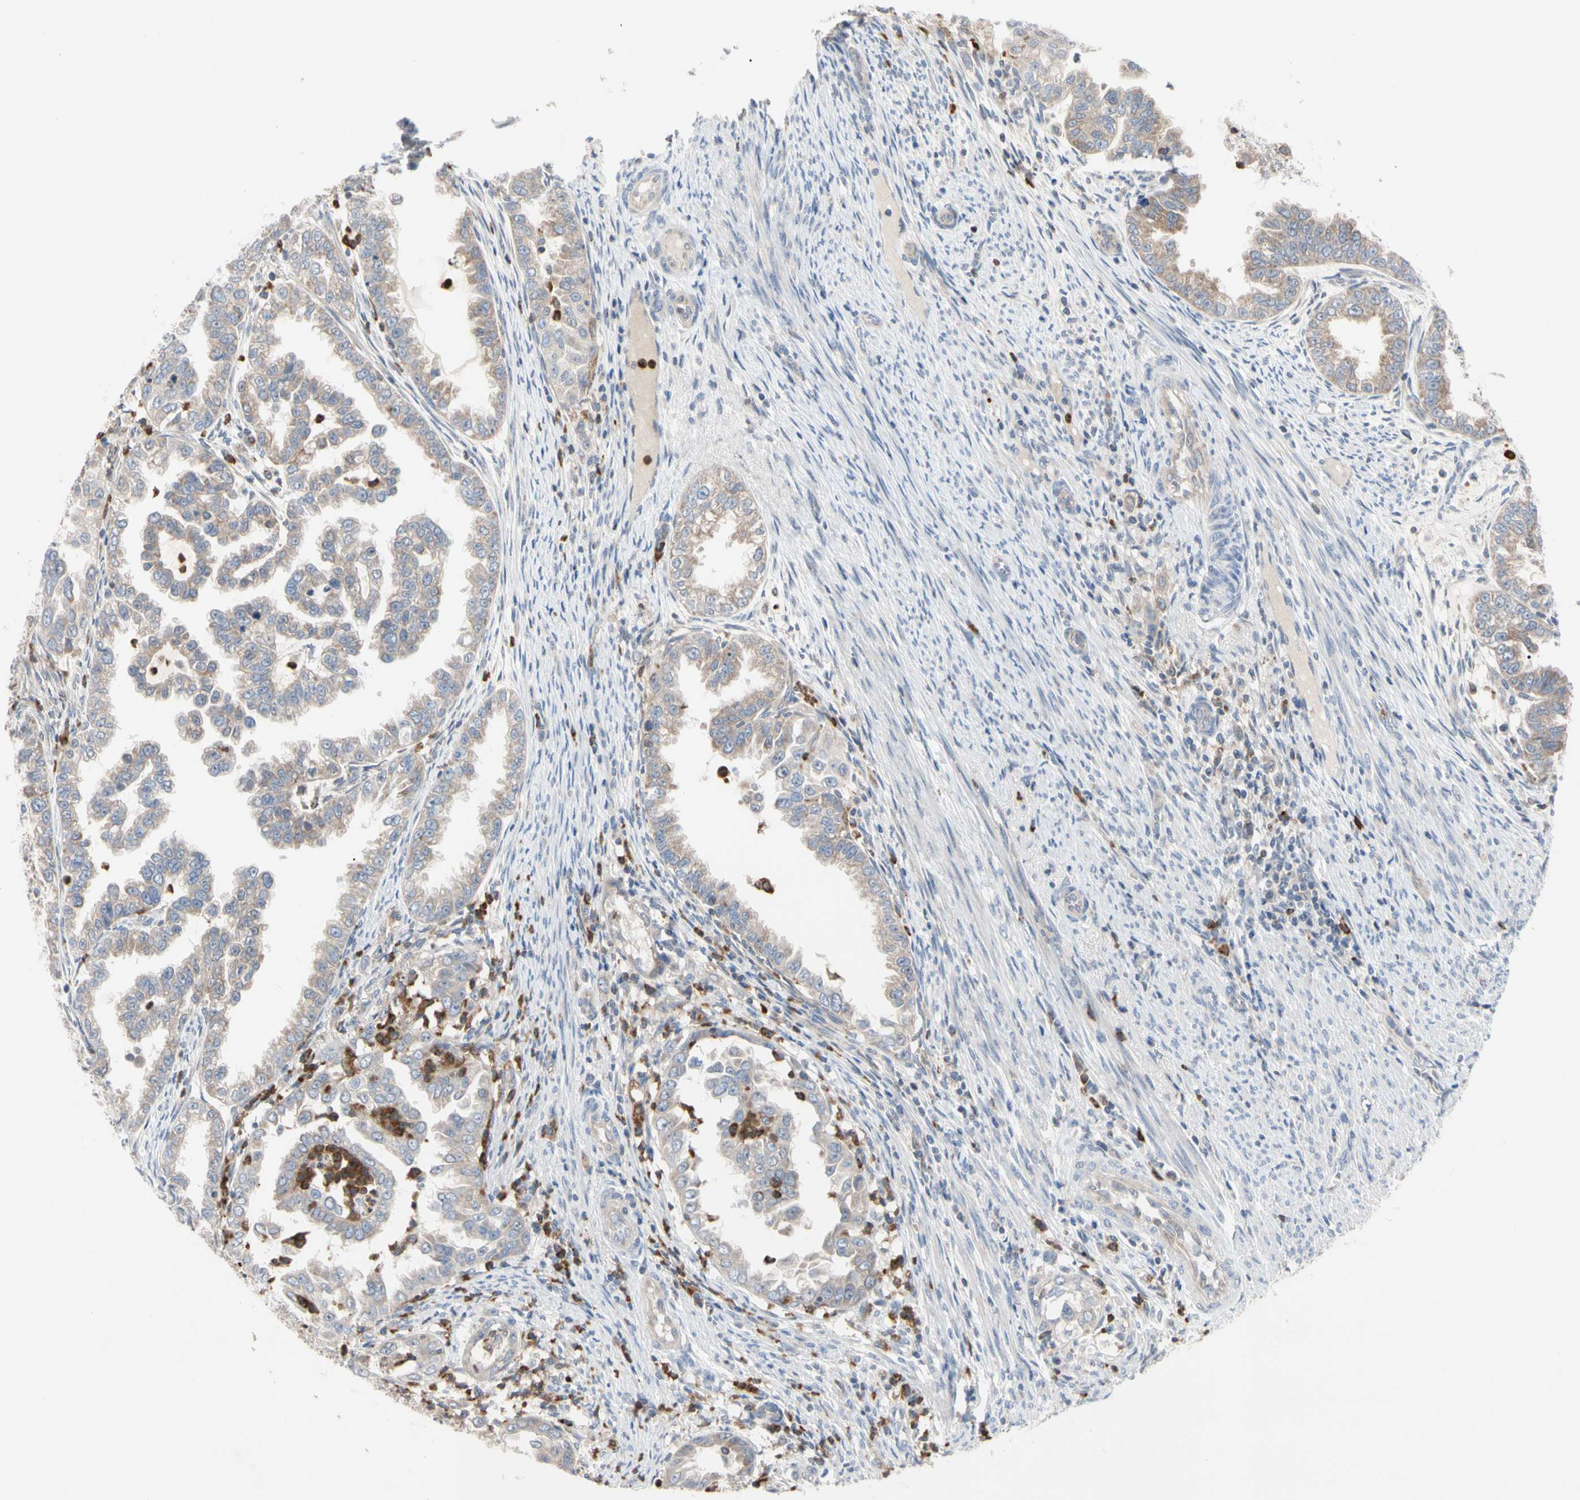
{"staining": {"intensity": "weak", "quantity": "25%-75%", "location": "cytoplasmic/membranous"}, "tissue": "endometrial cancer", "cell_type": "Tumor cells", "image_type": "cancer", "snomed": [{"axis": "morphology", "description": "Adenocarcinoma, NOS"}, {"axis": "topography", "description": "Endometrium"}], "caption": "Immunohistochemistry (IHC) image of neoplastic tissue: endometrial cancer stained using immunohistochemistry exhibits low levels of weak protein expression localized specifically in the cytoplasmic/membranous of tumor cells, appearing as a cytoplasmic/membranous brown color.", "gene": "MCL1", "patient": {"sex": "female", "age": 85}}